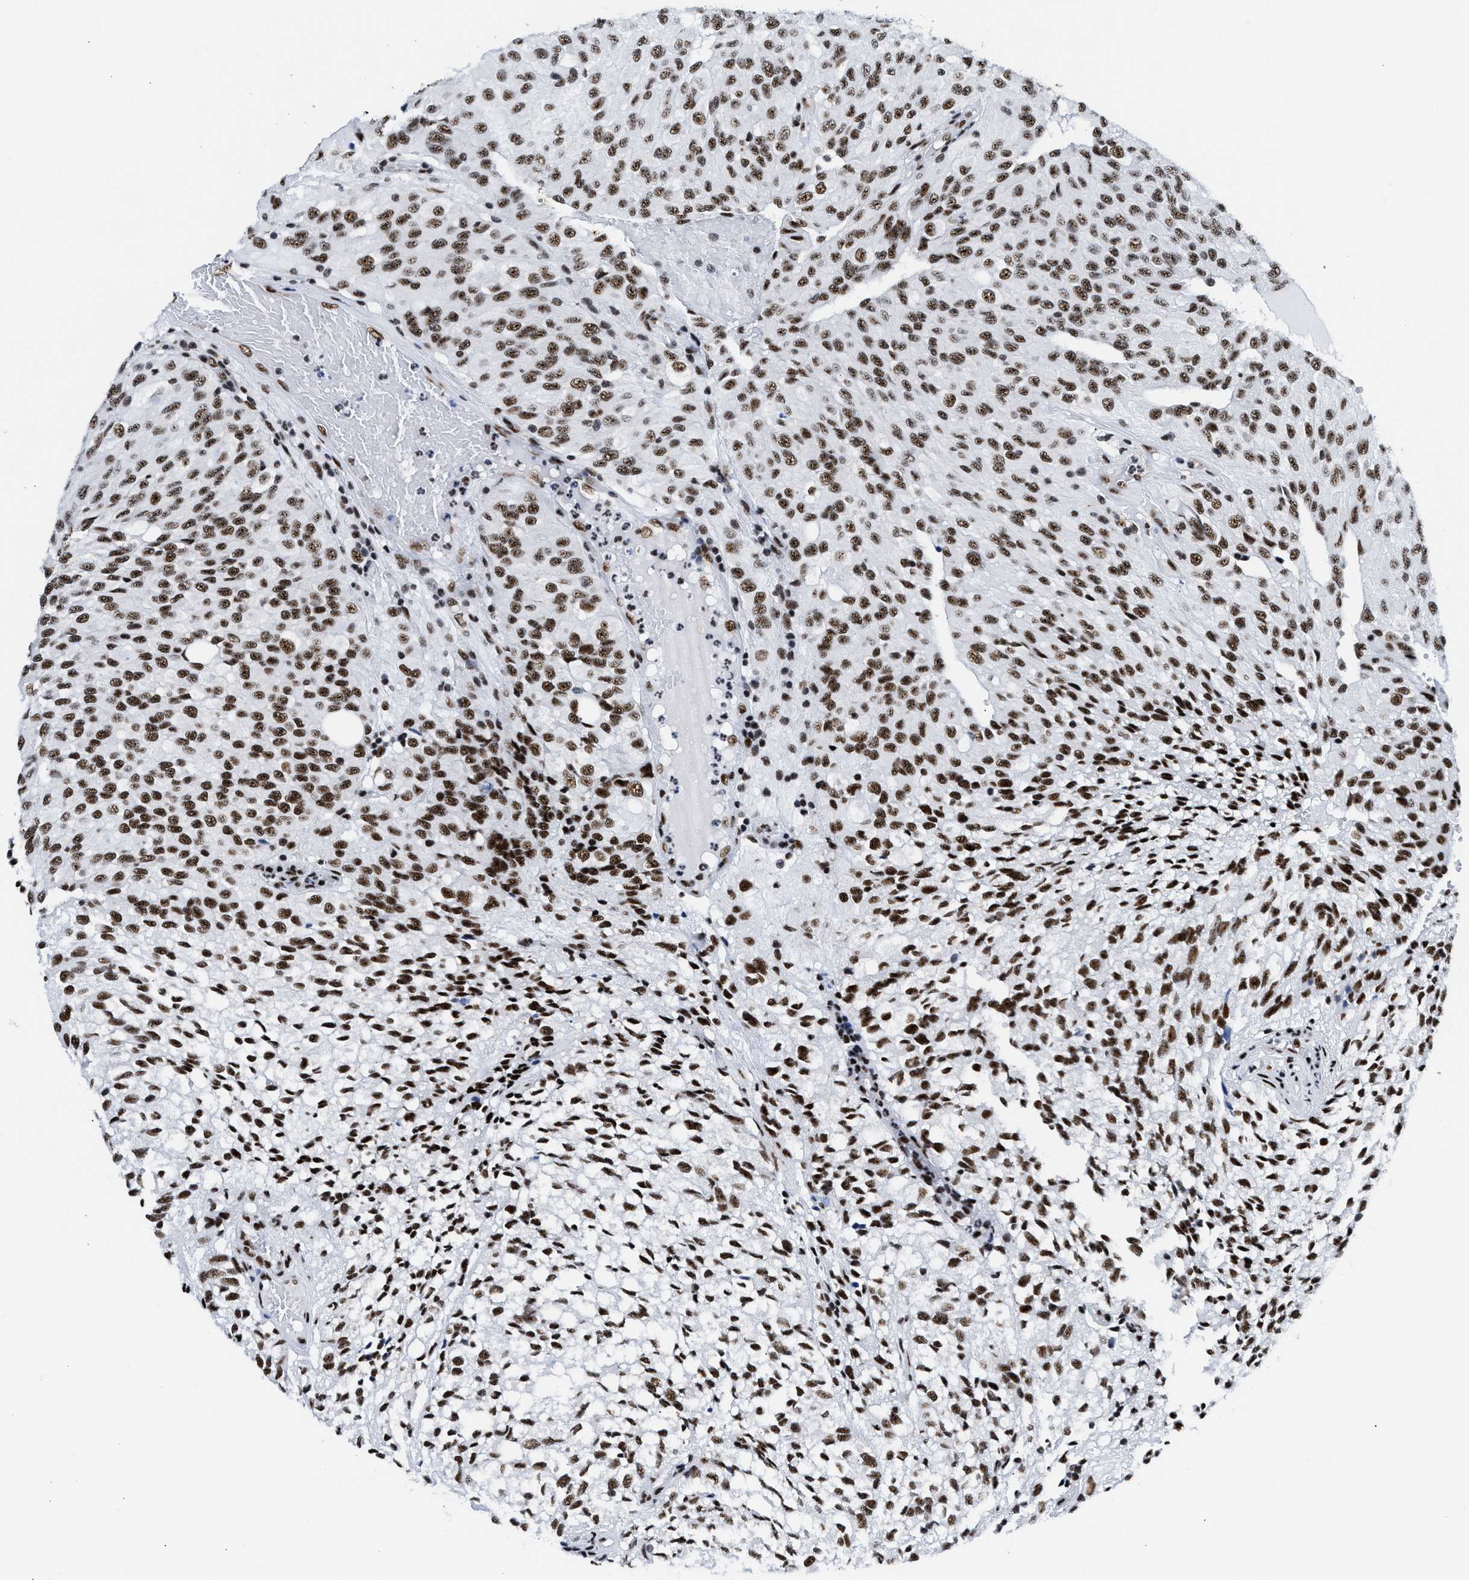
{"staining": {"intensity": "strong", "quantity": ">75%", "location": "nuclear"}, "tissue": "glioma", "cell_type": "Tumor cells", "image_type": "cancer", "snomed": [{"axis": "morphology", "description": "Glioma, malignant, High grade"}, {"axis": "topography", "description": "Brain"}], "caption": "An image of human malignant high-grade glioma stained for a protein displays strong nuclear brown staining in tumor cells.", "gene": "RBM8A", "patient": {"sex": "male", "age": 32}}